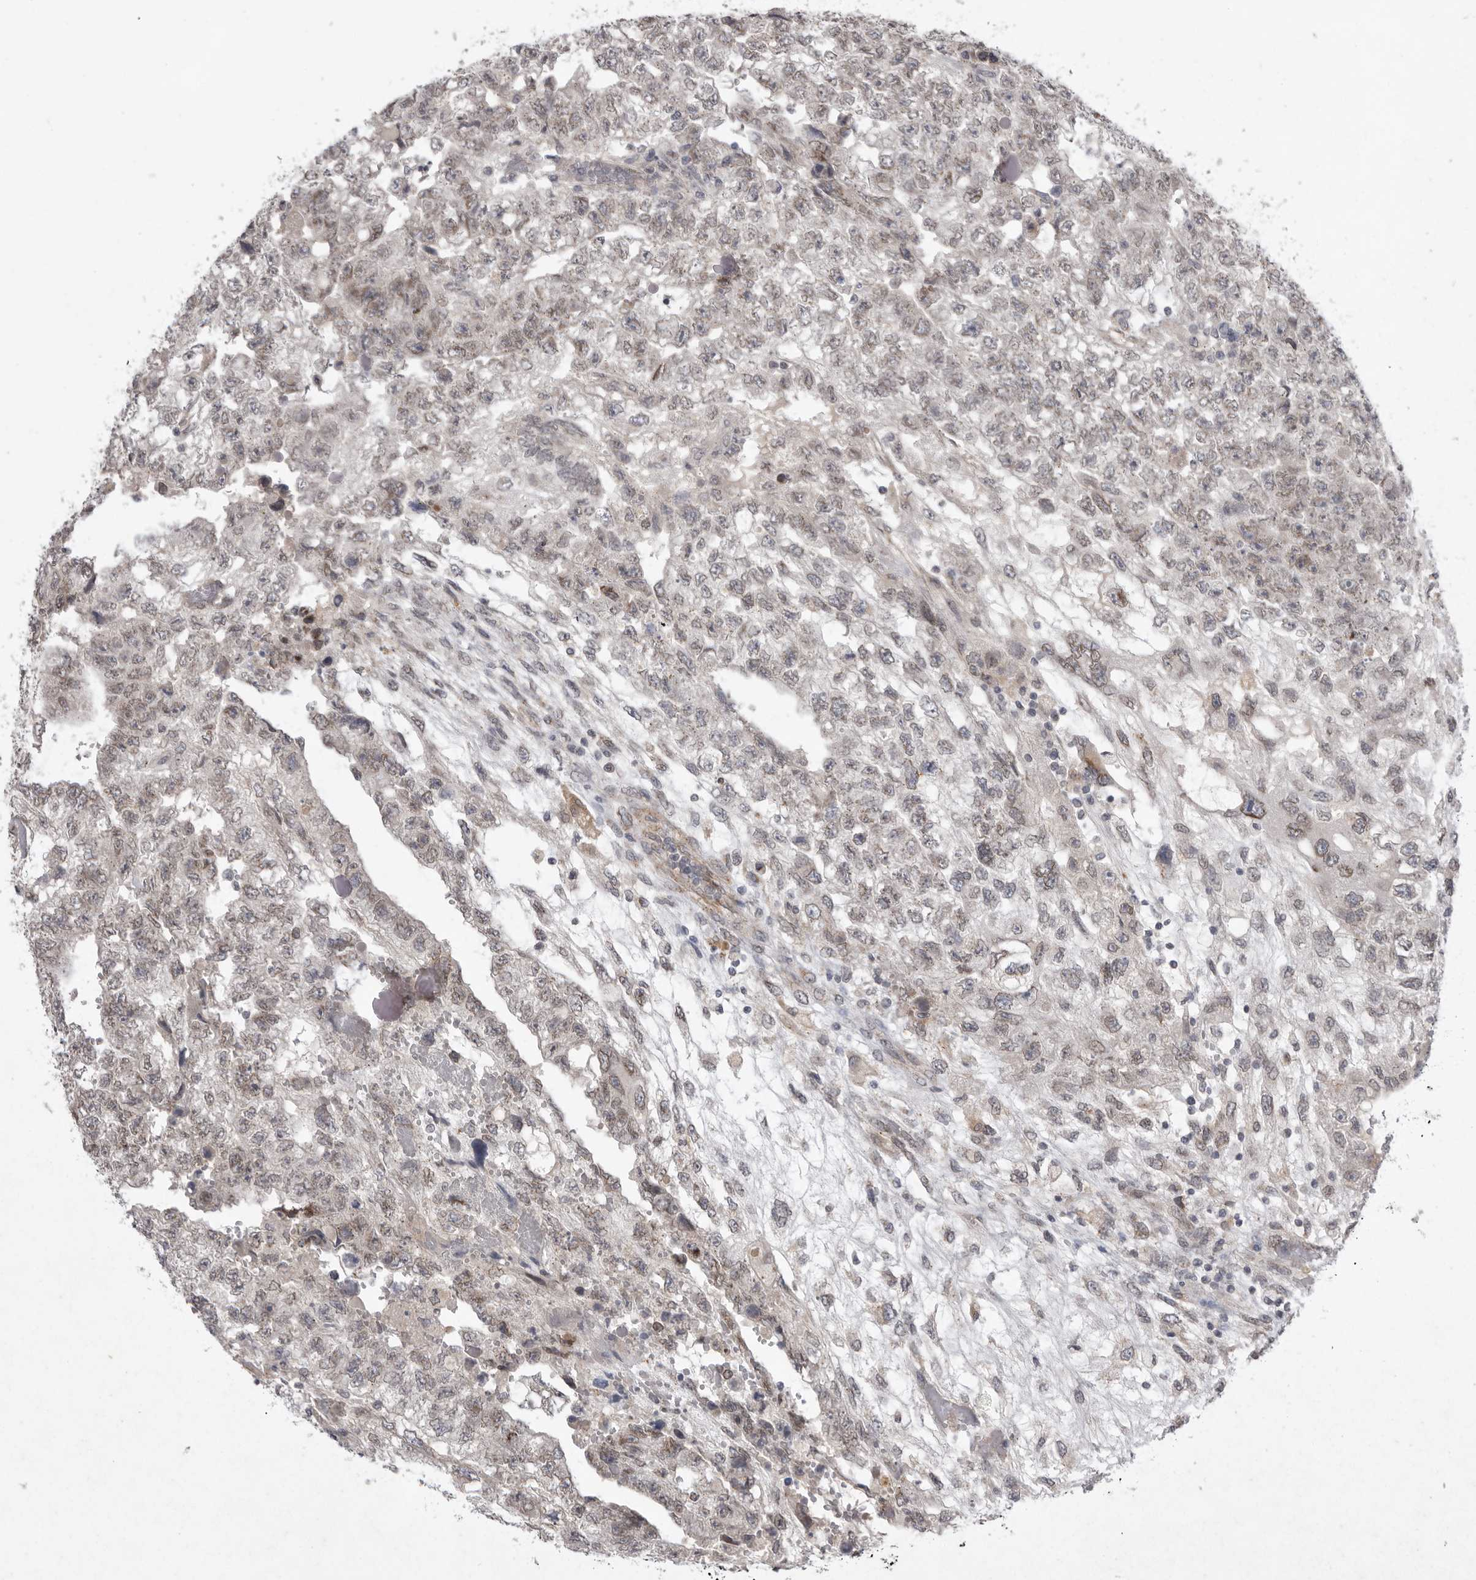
{"staining": {"intensity": "negative", "quantity": "none", "location": "none"}, "tissue": "testis cancer", "cell_type": "Tumor cells", "image_type": "cancer", "snomed": [{"axis": "morphology", "description": "Carcinoma, Embryonal, NOS"}, {"axis": "topography", "description": "Testis"}], "caption": "This is a histopathology image of immunohistochemistry (IHC) staining of embryonal carcinoma (testis), which shows no expression in tumor cells.", "gene": "TLR3", "patient": {"sex": "male", "age": 36}}